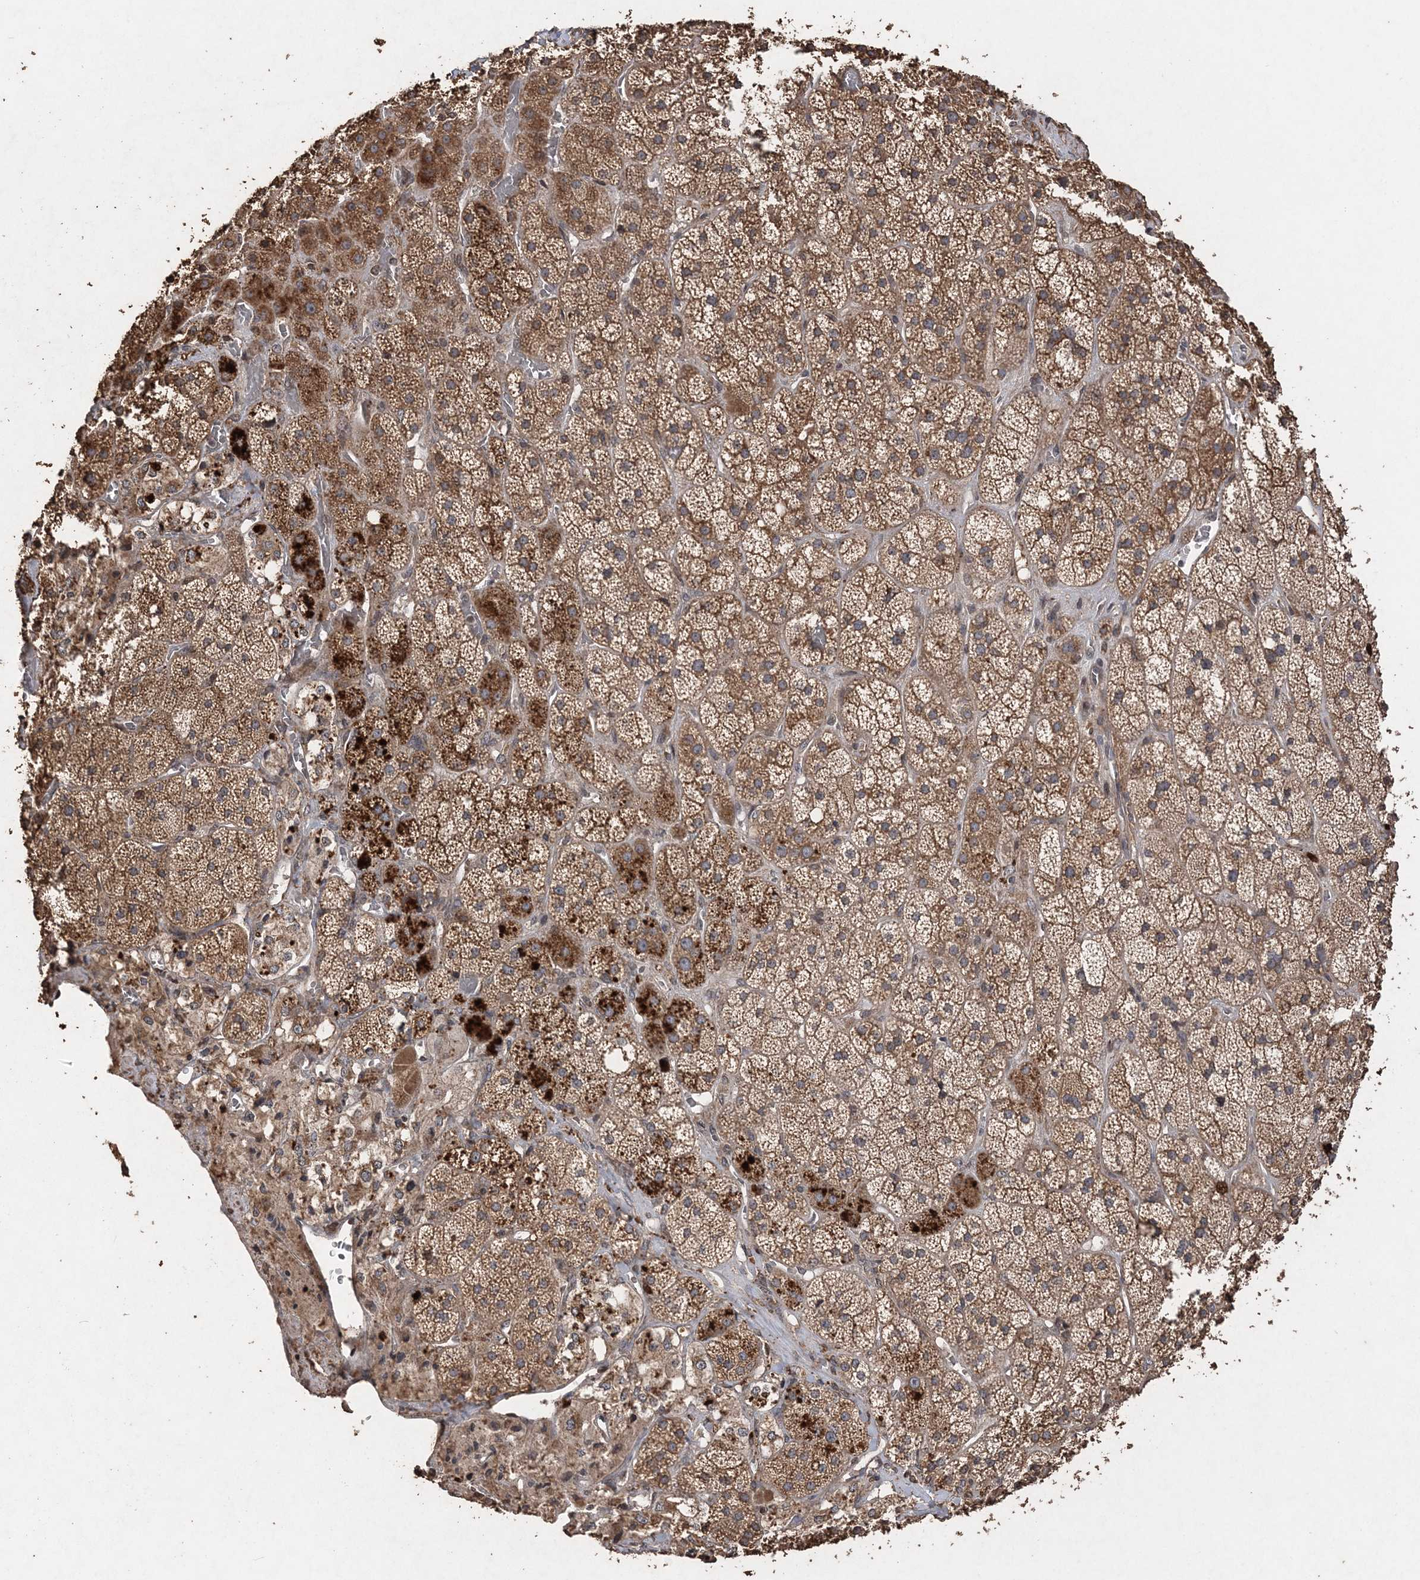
{"staining": {"intensity": "strong", "quantity": ">75%", "location": "cytoplasmic/membranous"}, "tissue": "adrenal gland", "cell_type": "Glandular cells", "image_type": "normal", "snomed": [{"axis": "morphology", "description": "Normal tissue, NOS"}, {"axis": "topography", "description": "Adrenal gland"}], "caption": "Strong cytoplasmic/membranous protein expression is appreciated in approximately >75% of glandular cells in adrenal gland.", "gene": "RAB14", "patient": {"sex": "male", "age": 57}}